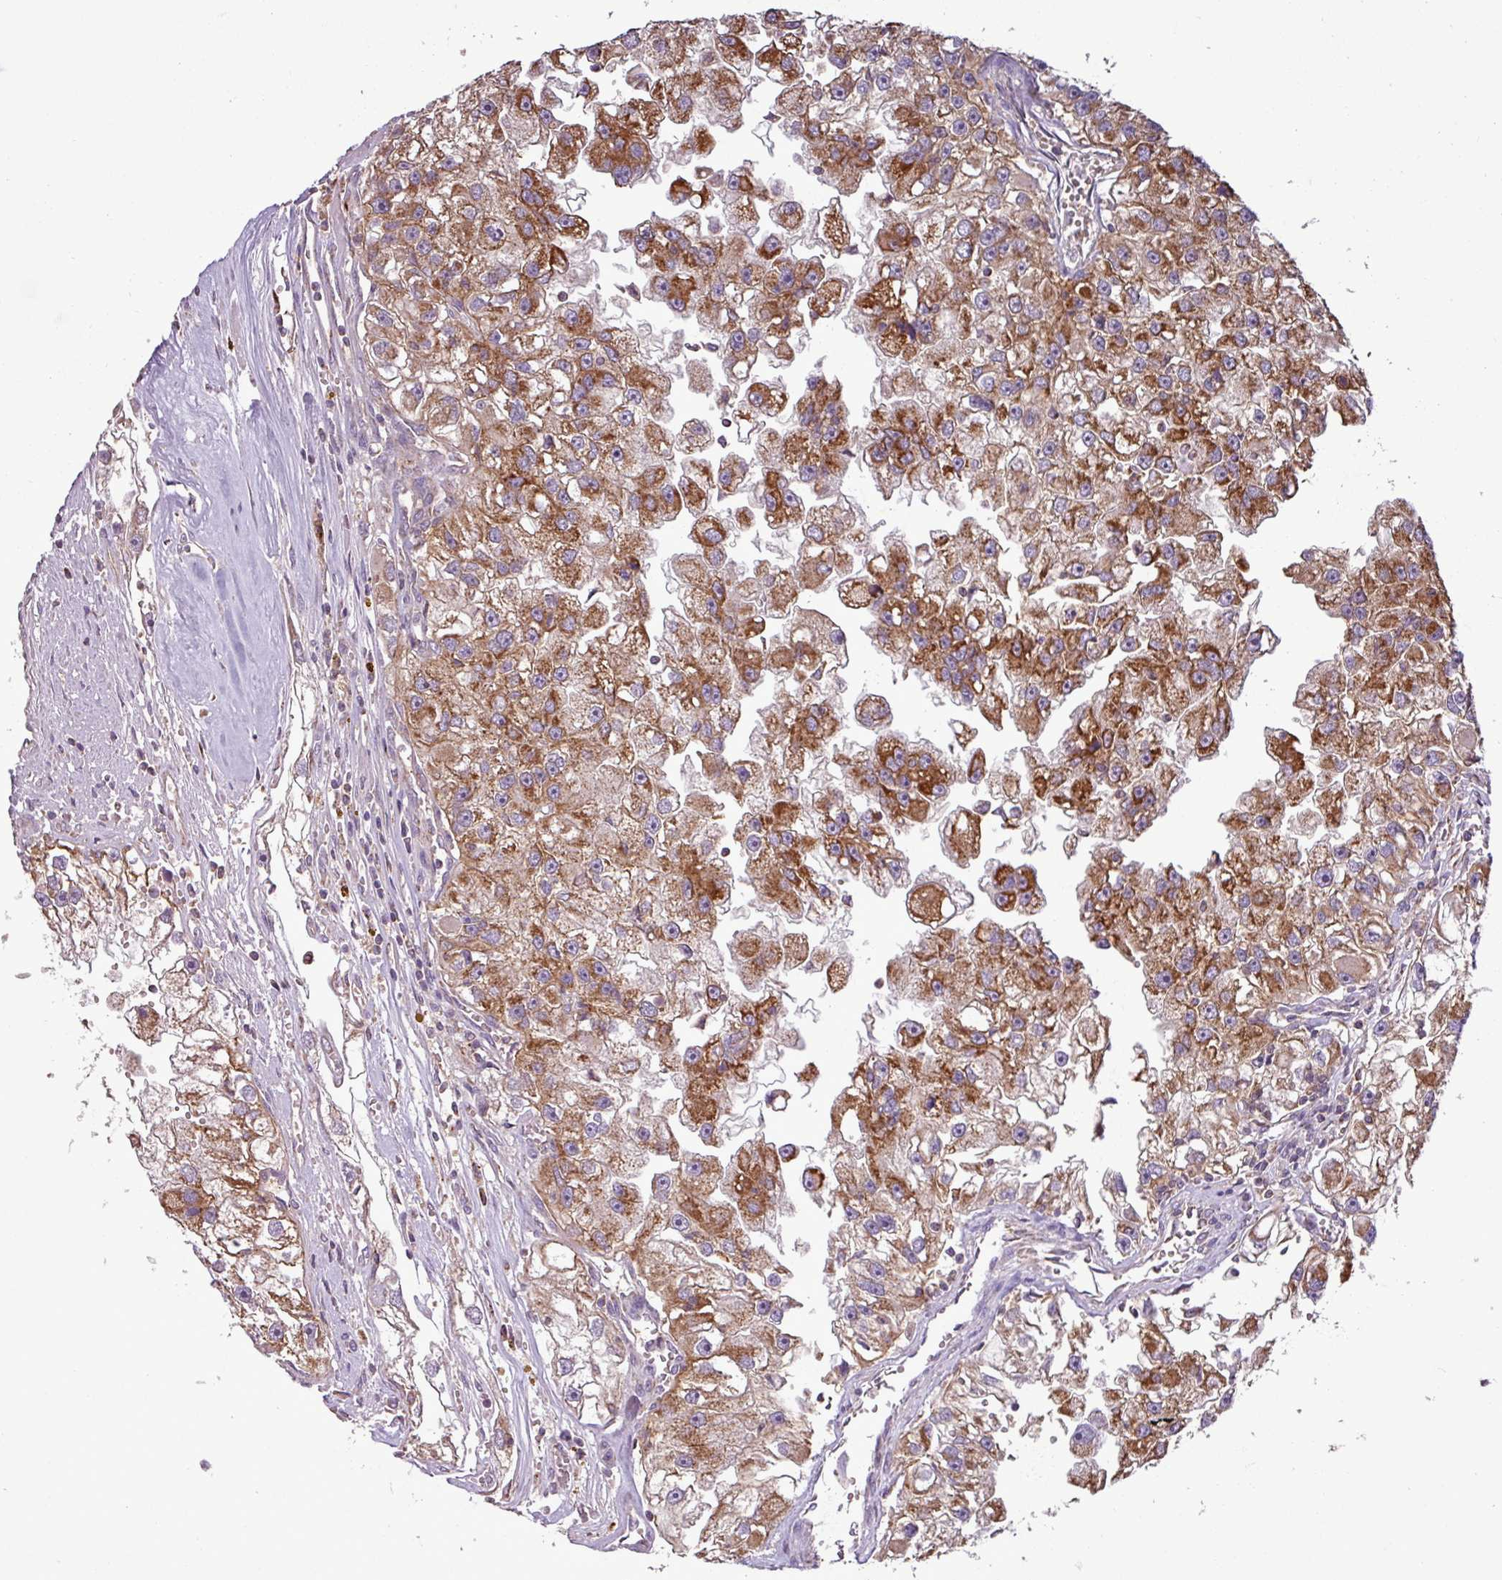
{"staining": {"intensity": "strong", "quantity": ">75%", "location": "cytoplasmic/membranous"}, "tissue": "renal cancer", "cell_type": "Tumor cells", "image_type": "cancer", "snomed": [{"axis": "morphology", "description": "Adenocarcinoma, NOS"}, {"axis": "topography", "description": "Kidney"}], "caption": "Protein expression analysis of adenocarcinoma (renal) reveals strong cytoplasmic/membranous expression in approximately >75% of tumor cells.", "gene": "MCTP2", "patient": {"sex": "male", "age": 63}}